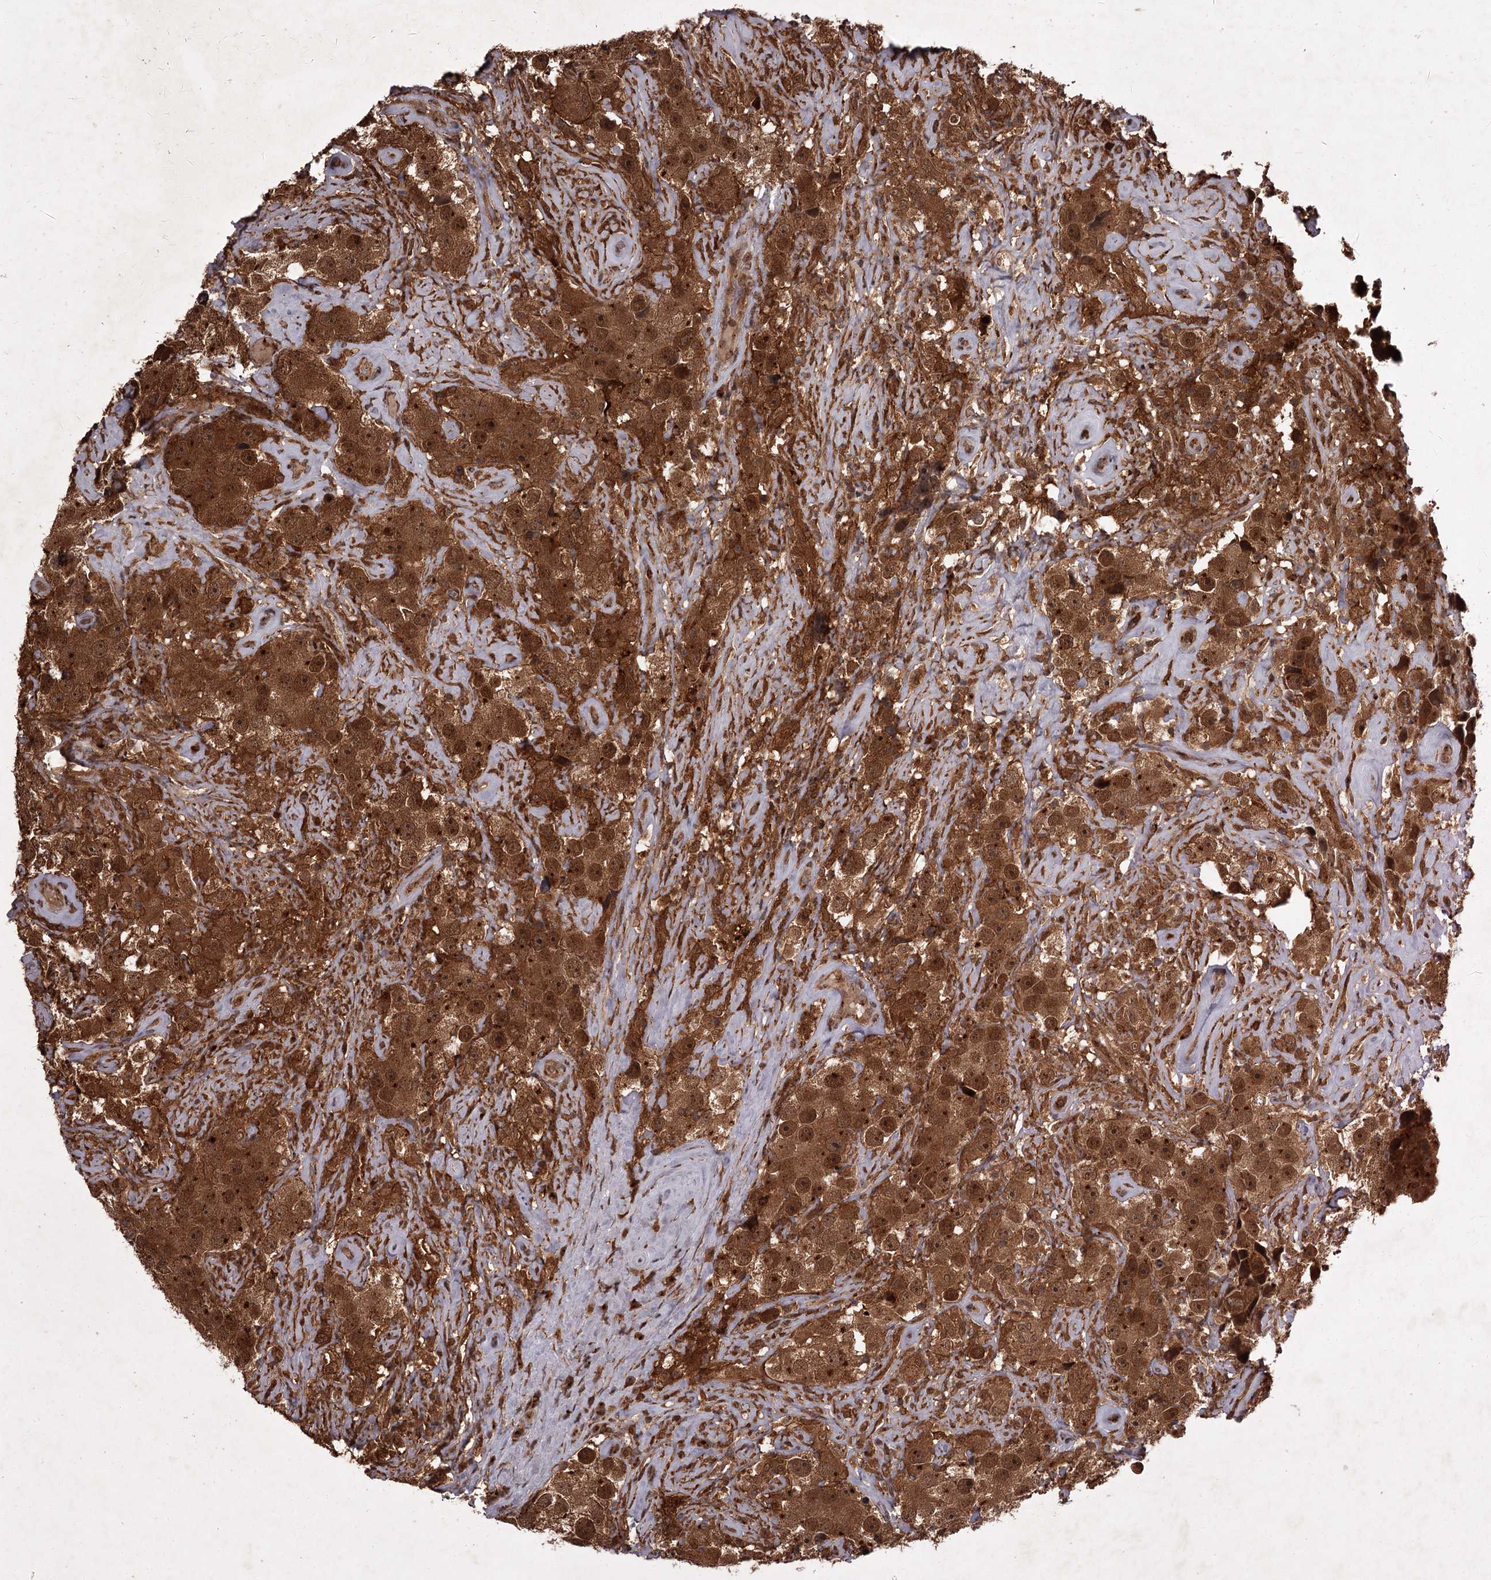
{"staining": {"intensity": "strong", "quantity": ">75%", "location": "cytoplasmic/membranous,nuclear"}, "tissue": "testis cancer", "cell_type": "Tumor cells", "image_type": "cancer", "snomed": [{"axis": "morphology", "description": "Seminoma, NOS"}, {"axis": "topography", "description": "Testis"}], "caption": "IHC photomicrograph of human testis seminoma stained for a protein (brown), which displays high levels of strong cytoplasmic/membranous and nuclear positivity in about >75% of tumor cells.", "gene": "TBC1D23", "patient": {"sex": "male", "age": 49}}